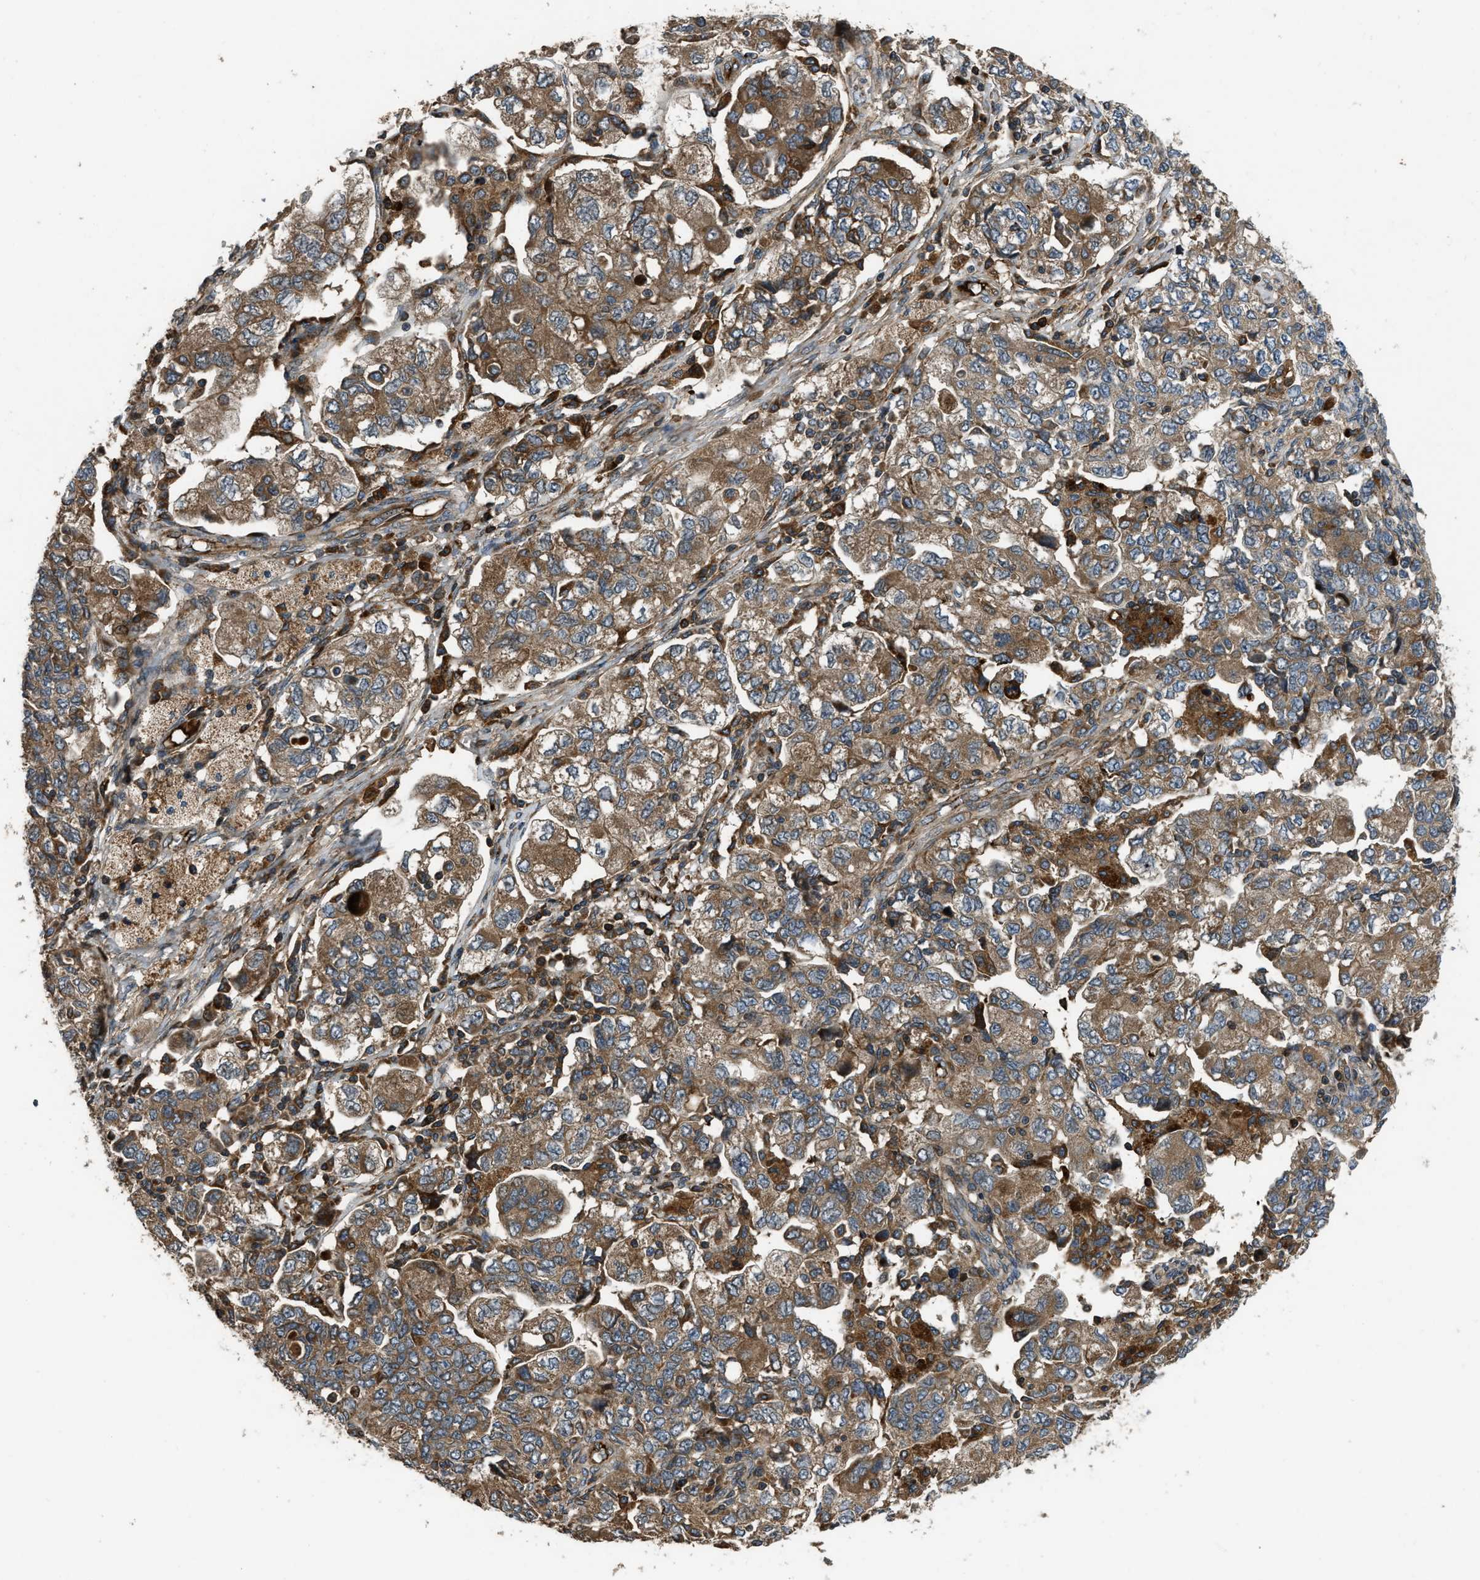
{"staining": {"intensity": "strong", "quantity": ">75%", "location": "cytoplasmic/membranous"}, "tissue": "ovarian cancer", "cell_type": "Tumor cells", "image_type": "cancer", "snomed": [{"axis": "morphology", "description": "Carcinoma, NOS"}, {"axis": "morphology", "description": "Cystadenocarcinoma, serous, NOS"}, {"axis": "topography", "description": "Ovary"}], "caption": "Ovarian cancer stained with a protein marker displays strong staining in tumor cells.", "gene": "GGH", "patient": {"sex": "female", "age": 69}}